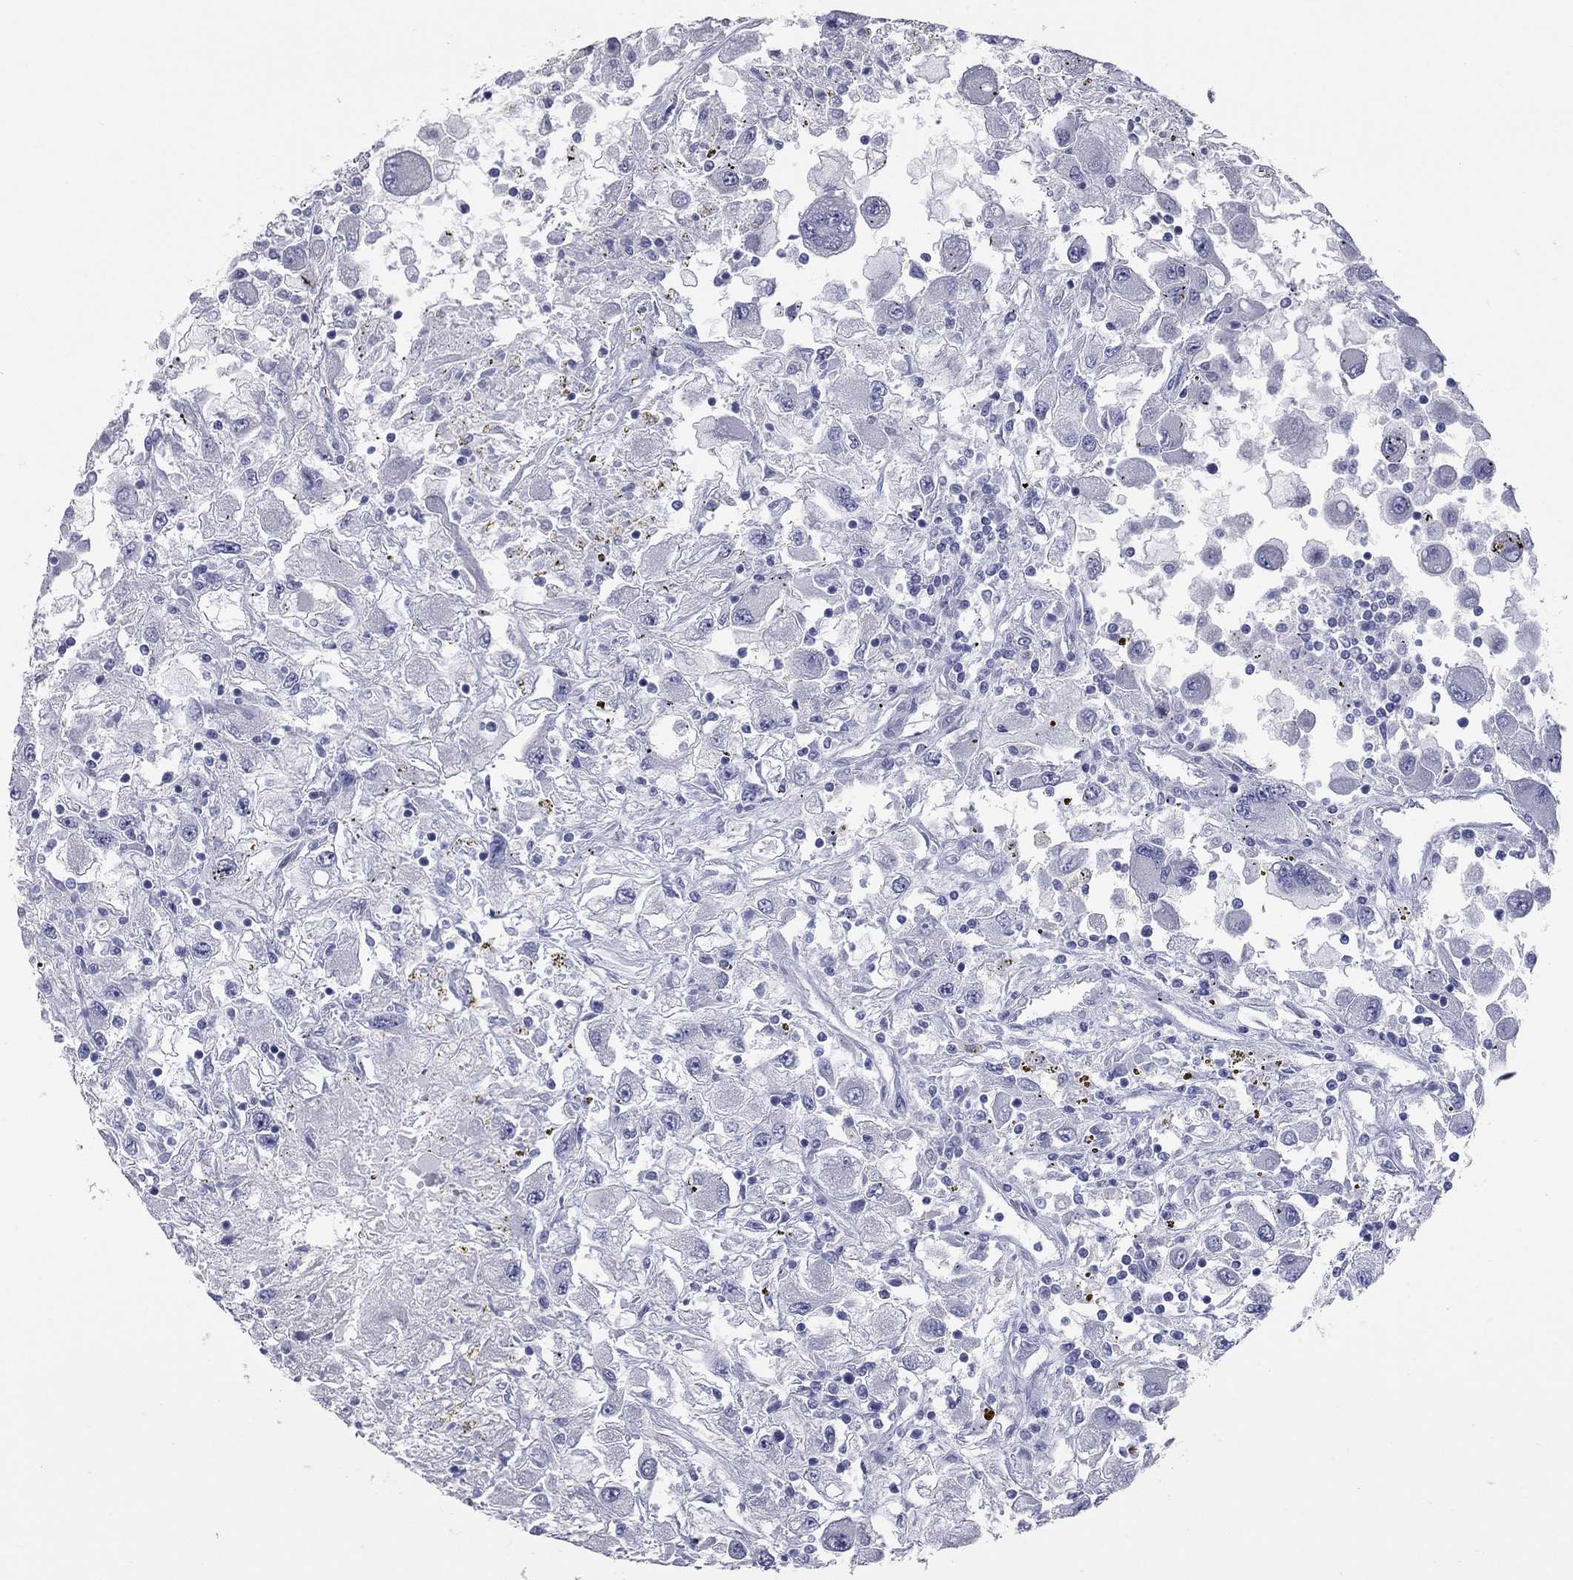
{"staining": {"intensity": "negative", "quantity": "none", "location": "none"}, "tissue": "renal cancer", "cell_type": "Tumor cells", "image_type": "cancer", "snomed": [{"axis": "morphology", "description": "Adenocarcinoma, NOS"}, {"axis": "topography", "description": "Kidney"}], "caption": "An immunohistochemistry photomicrograph of renal cancer is shown. There is no staining in tumor cells of renal cancer. (DAB (3,3'-diaminobenzidine) immunohistochemistry with hematoxylin counter stain).", "gene": "KIRREL2", "patient": {"sex": "female", "age": 67}}